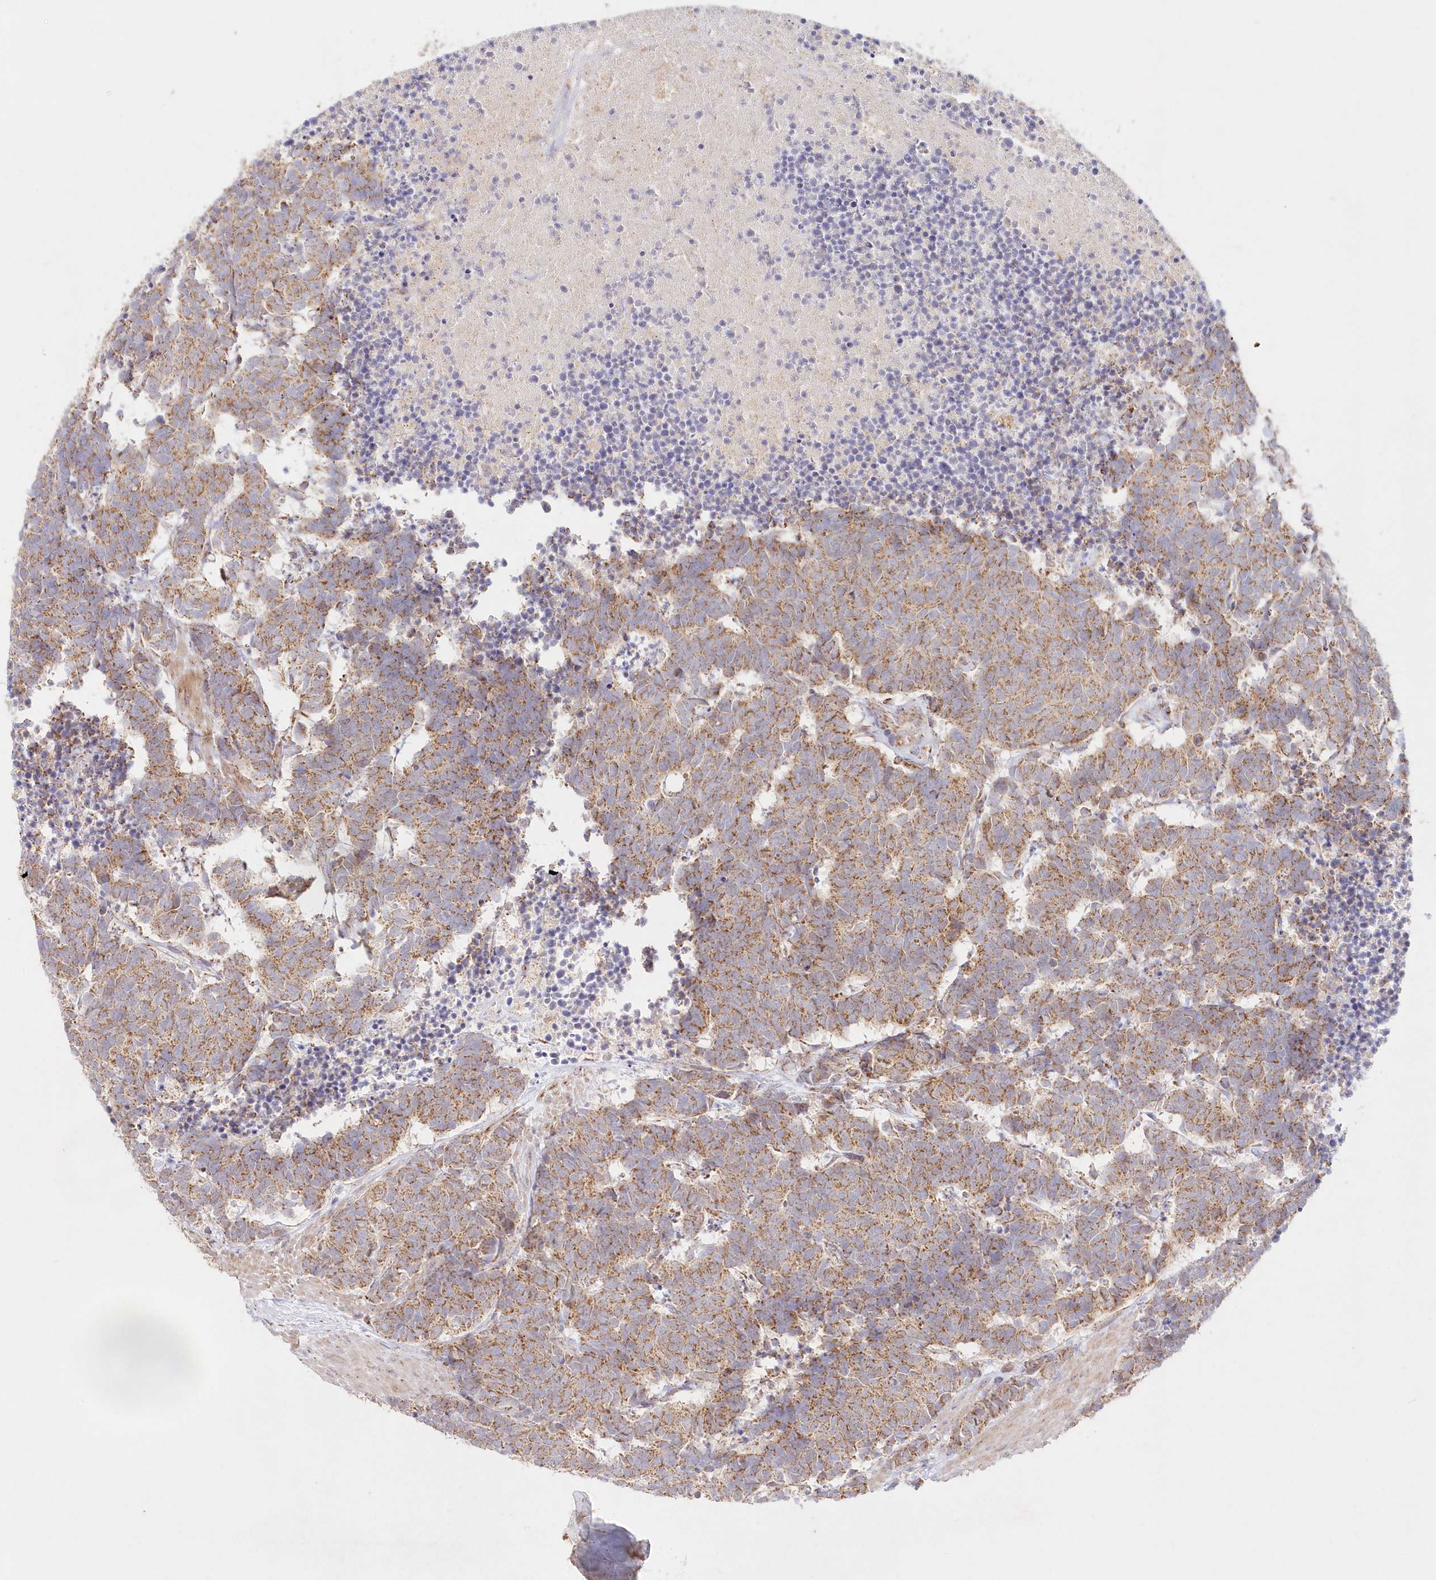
{"staining": {"intensity": "moderate", "quantity": ">75%", "location": "cytoplasmic/membranous"}, "tissue": "carcinoid", "cell_type": "Tumor cells", "image_type": "cancer", "snomed": [{"axis": "morphology", "description": "Carcinoma, NOS"}, {"axis": "morphology", "description": "Carcinoid, malignant, NOS"}, {"axis": "topography", "description": "Urinary bladder"}], "caption": "There is medium levels of moderate cytoplasmic/membranous positivity in tumor cells of carcinoid (malignant), as demonstrated by immunohistochemical staining (brown color).", "gene": "DNA2", "patient": {"sex": "male", "age": 57}}